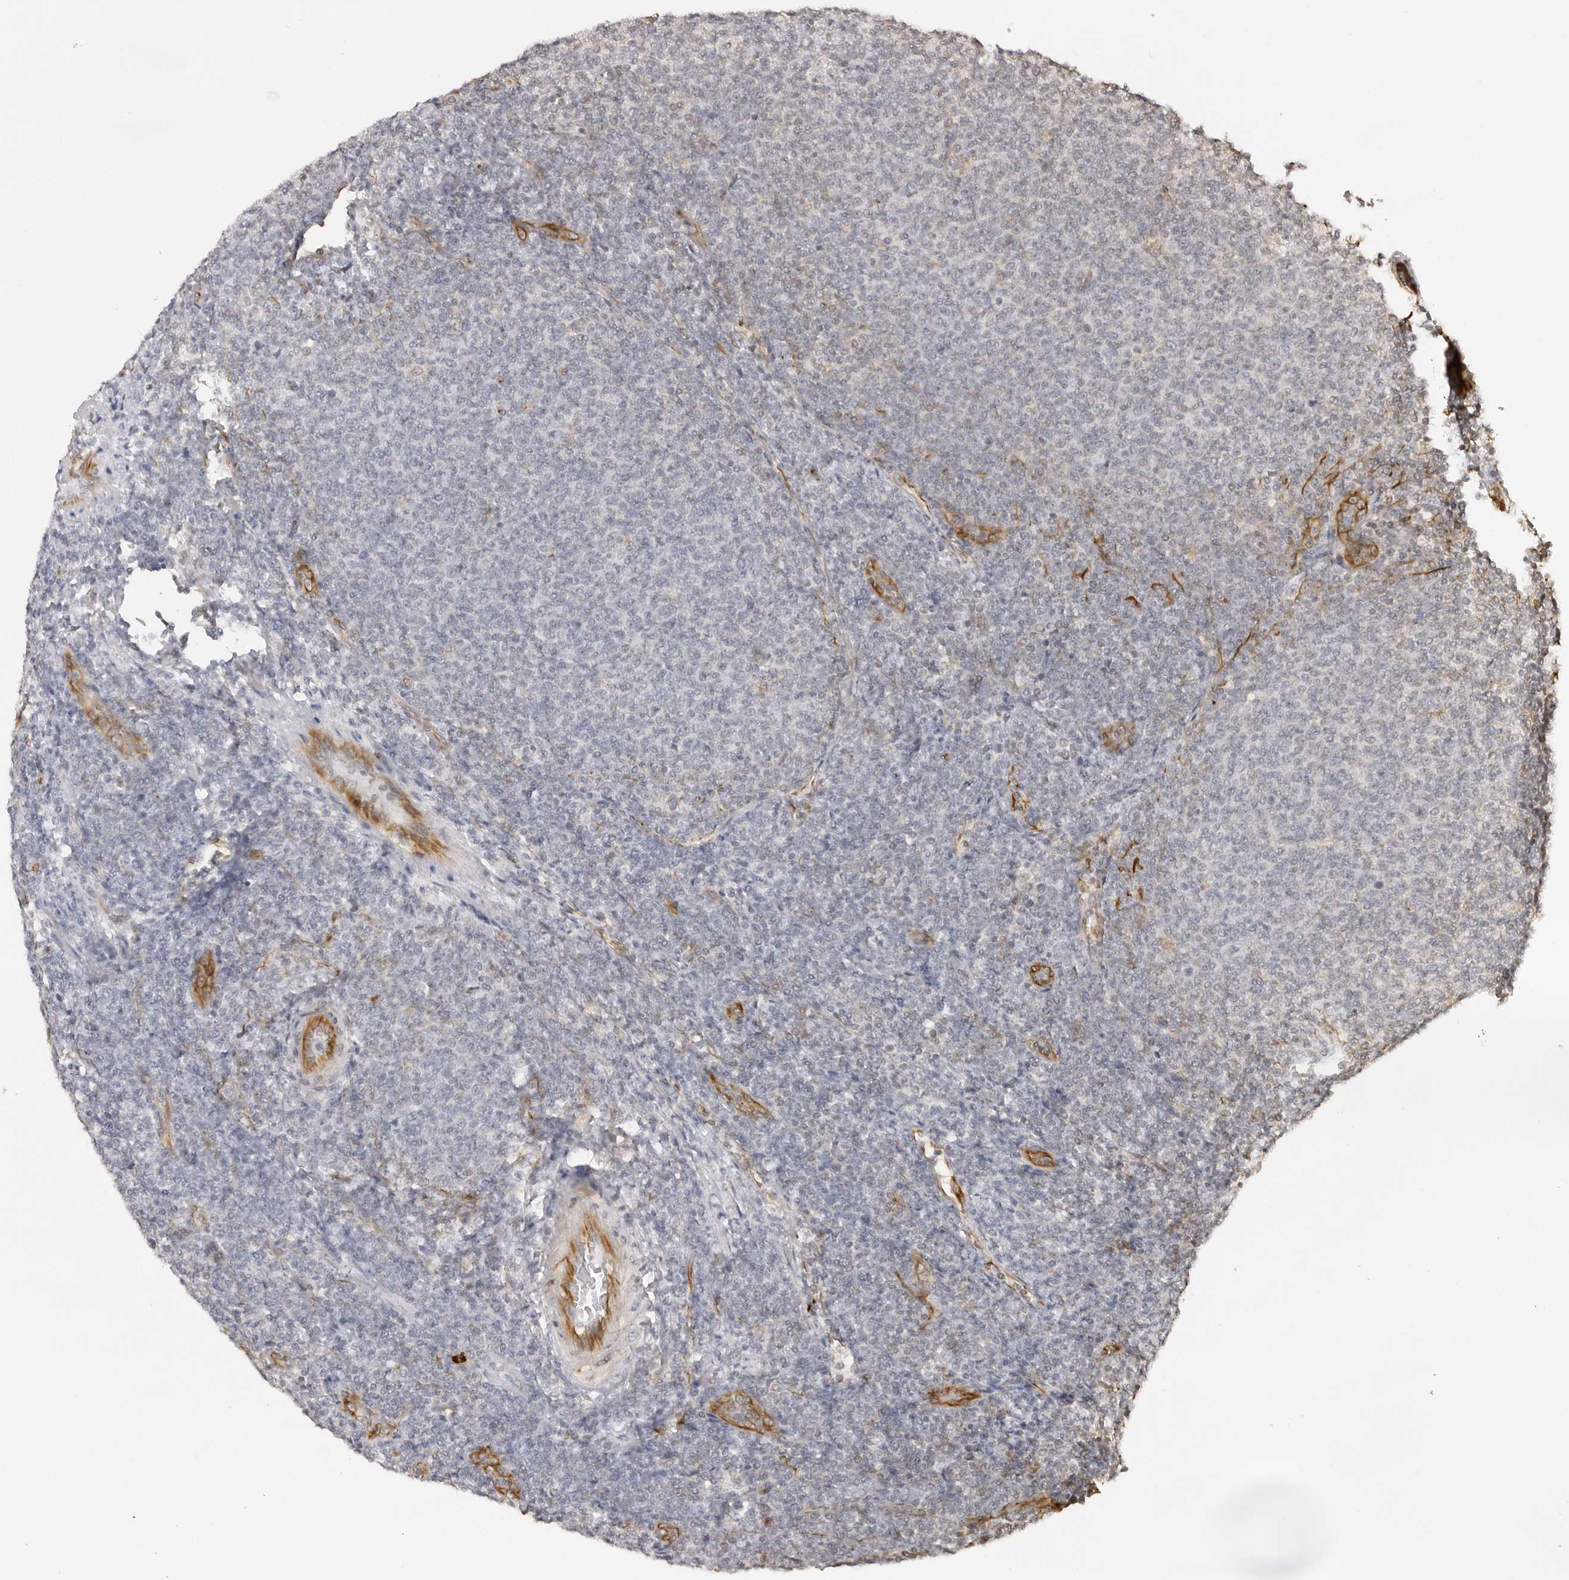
{"staining": {"intensity": "negative", "quantity": "none", "location": "none"}, "tissue": "lymphoma", "cell_type": "Tumor cells", "image_type": "cancer", "snomed": [{"axis": "morphology", "description": "Malignant lymphoma, non-Hodgkin's type, Low grade"}, {"axis": "topography", "description": "Lymph node"}], "caption": "The IHC photomicrograph has no significant expression in tumor cells of lymphoma tissue. (Stains: DAB IHC with hematoxylin counter stain, Microscopy: brightfield microscopy at high magnification).", "gene": "DYNLT5", "patient": {"sex": "male", "age": 66}}